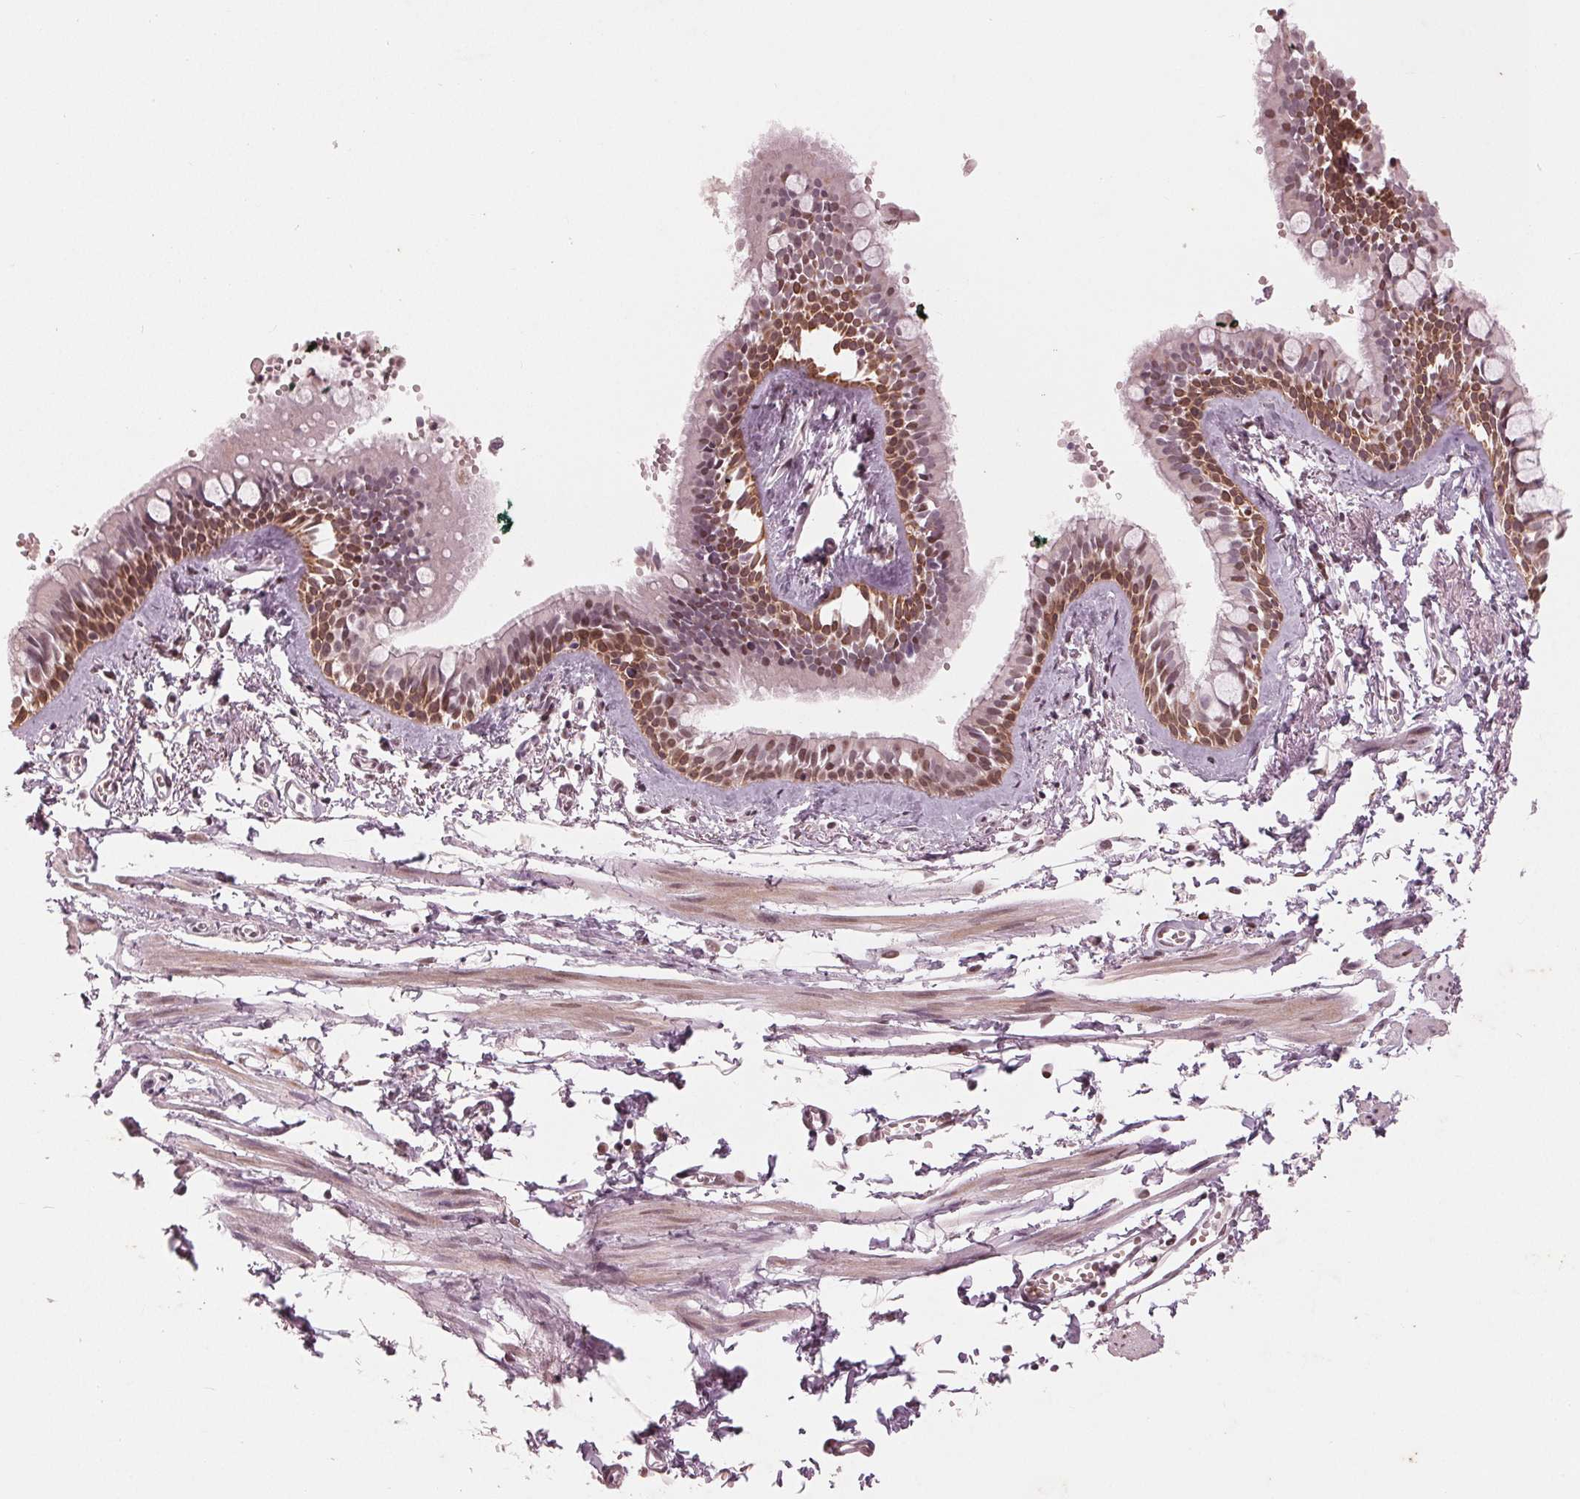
{"staining": {"intensity": "moderate", "quantity": "25%-75%", "location": "nuclear"}, "tissue": "bronchus", "cell_type": "Respiratory epithelial cells", "image_type": "normal", "snomed": [{"axis": "morphology", "description": "Normal tissue, NOS"}, {"axis": "topography", "description": "Cartilage tissue"}, {"axis": "topography", "description": "Bronchus"}], "caption": "DAB immunohistochemical staining of benign bronchus displays moderate nuclear protein staining in about 25%-75% of respiratory epithelial cells.", "gene": "DNMT3L", "patient": {"sex": "female", "age": 59}}